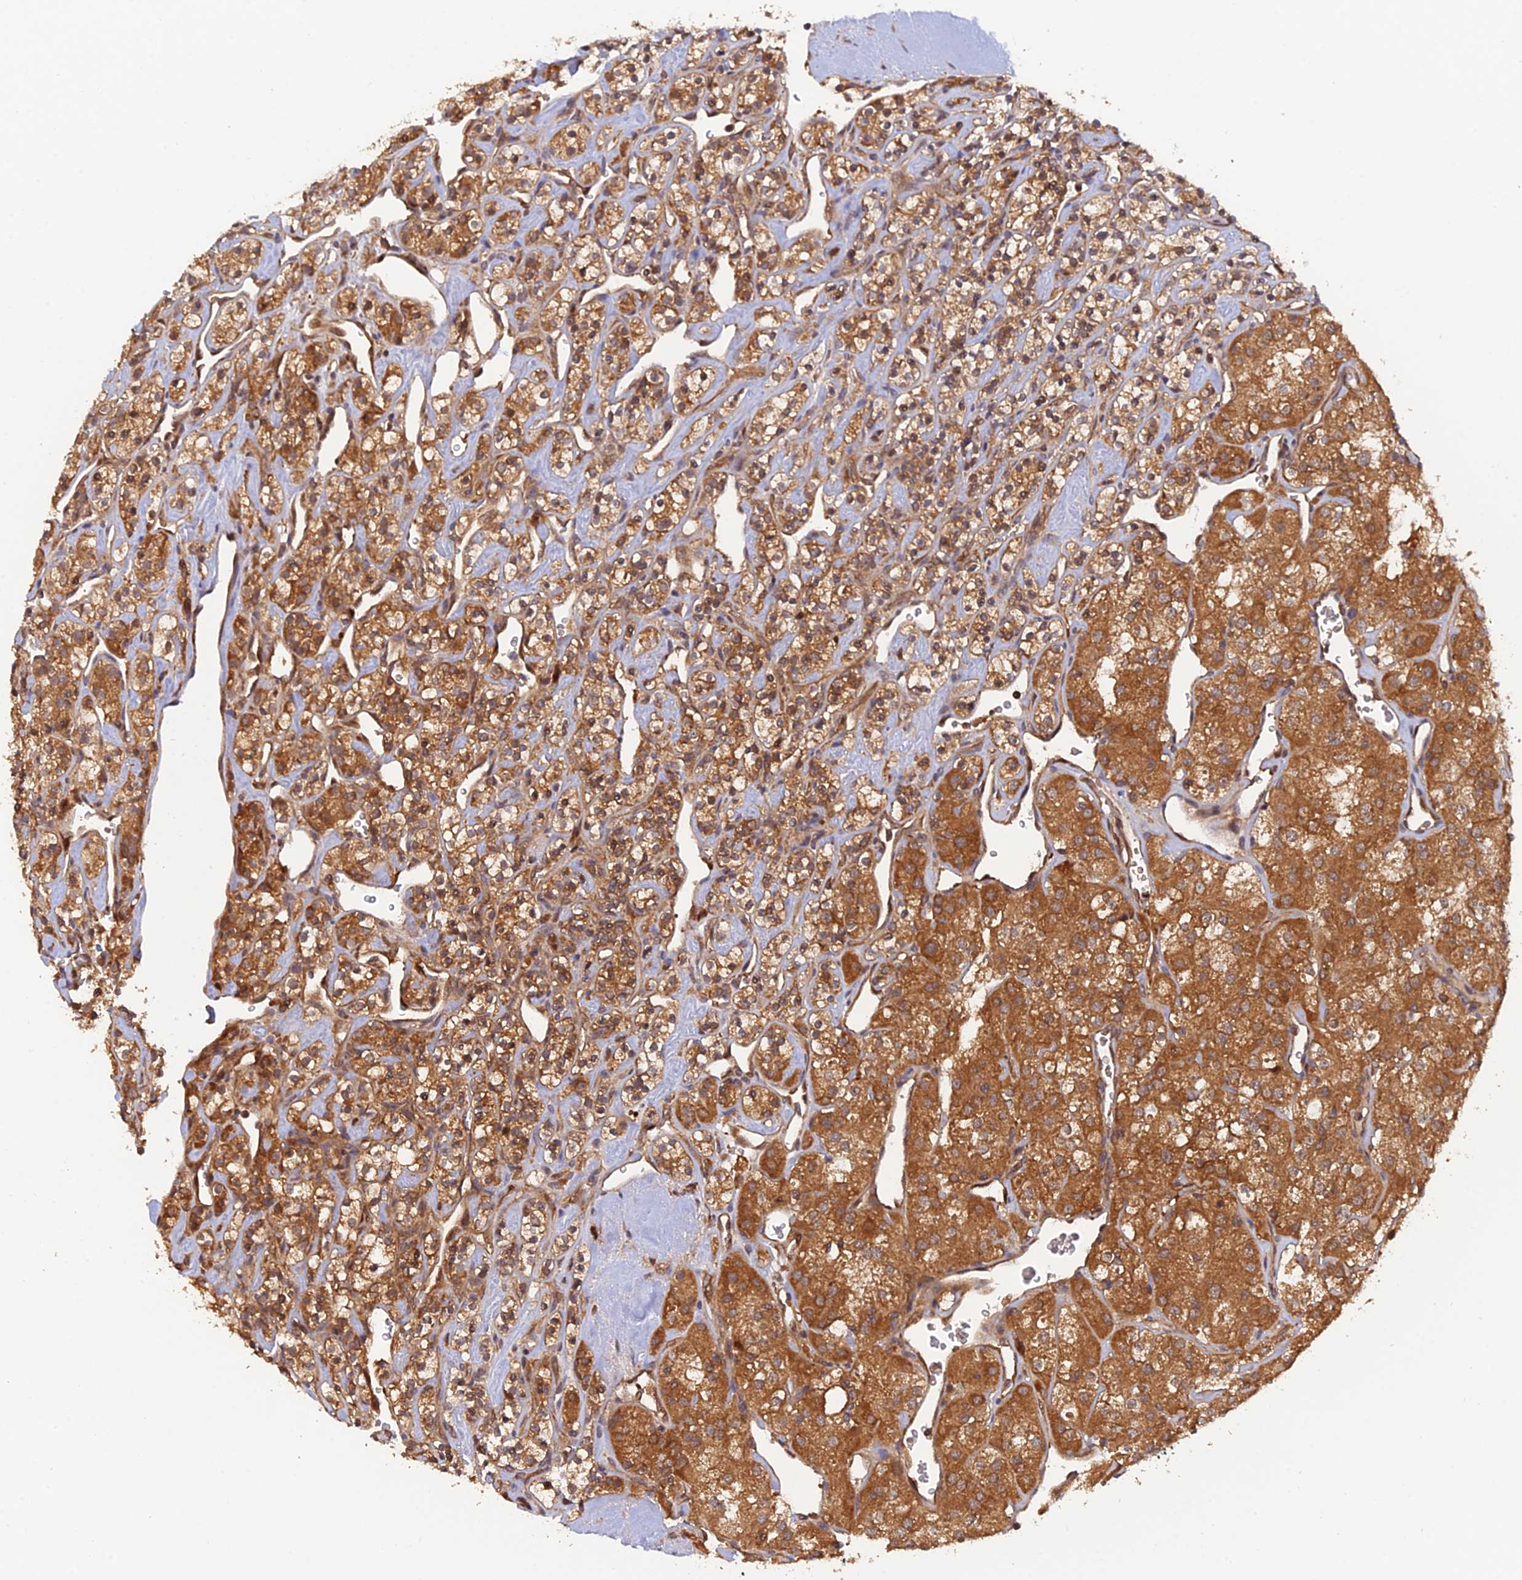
{"staining": {"intensity": "strong", "quantity": ">75%", "location": "cytoplasmic/membranous,nuclear"}, "tissue": "renal cancer", "cell_type": "Tumor cells", "image_type": "cancer", "snomed": [{"axis": "morphology", "description": "Adenocarcinoma, NOS"}, {"axis": "topography", "description": "Kidney"}], "caption": "A photomicrograph of human renal cancer (adenocarcinoma) stained for a protein exhibits strong cytoplasmic/membranous and nuclear brown staining in tumor cells.", "gene": "ARL2BP", "patient": {"sex": "male", "age": 77}}